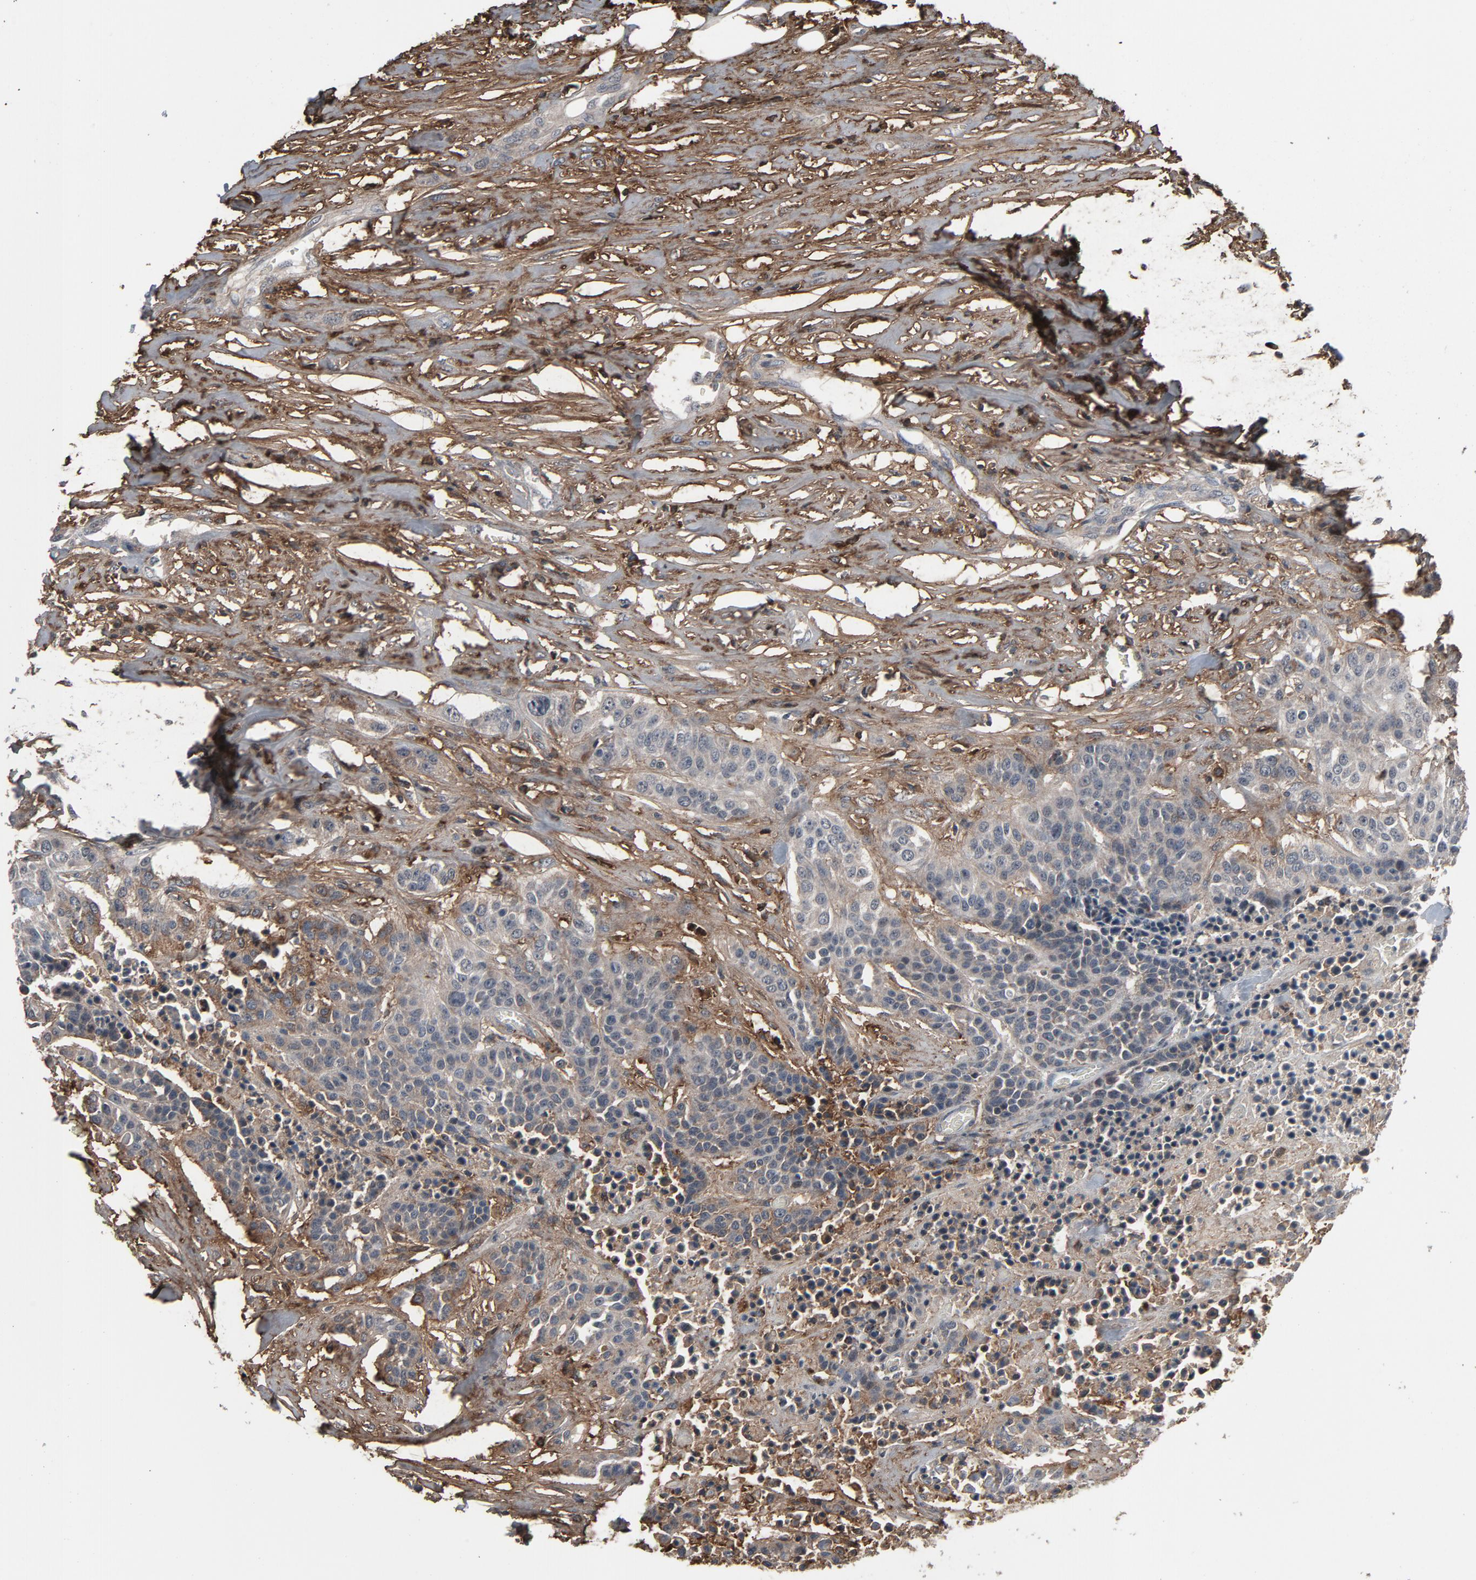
{"staining": {"intensity": "negative", "quantity": "none", "location": "none"}, "tissue": "urothelial cancer", "cell_type": "Tumor cells", "image_type": "cancer", "snomed": [{"axis": "morphology", "description": "Urothelial carcinoma, High grade"}, {"axis": "topography", "description": "Urinary bladder"}], "caption": "Immunohistochemistry histopathology image of human urothelial cancer stained for a protein (brown), which displays no staining in tumor cells.", "gene": "PDZD4", "patient": {"sex": "male", "age": 74}}